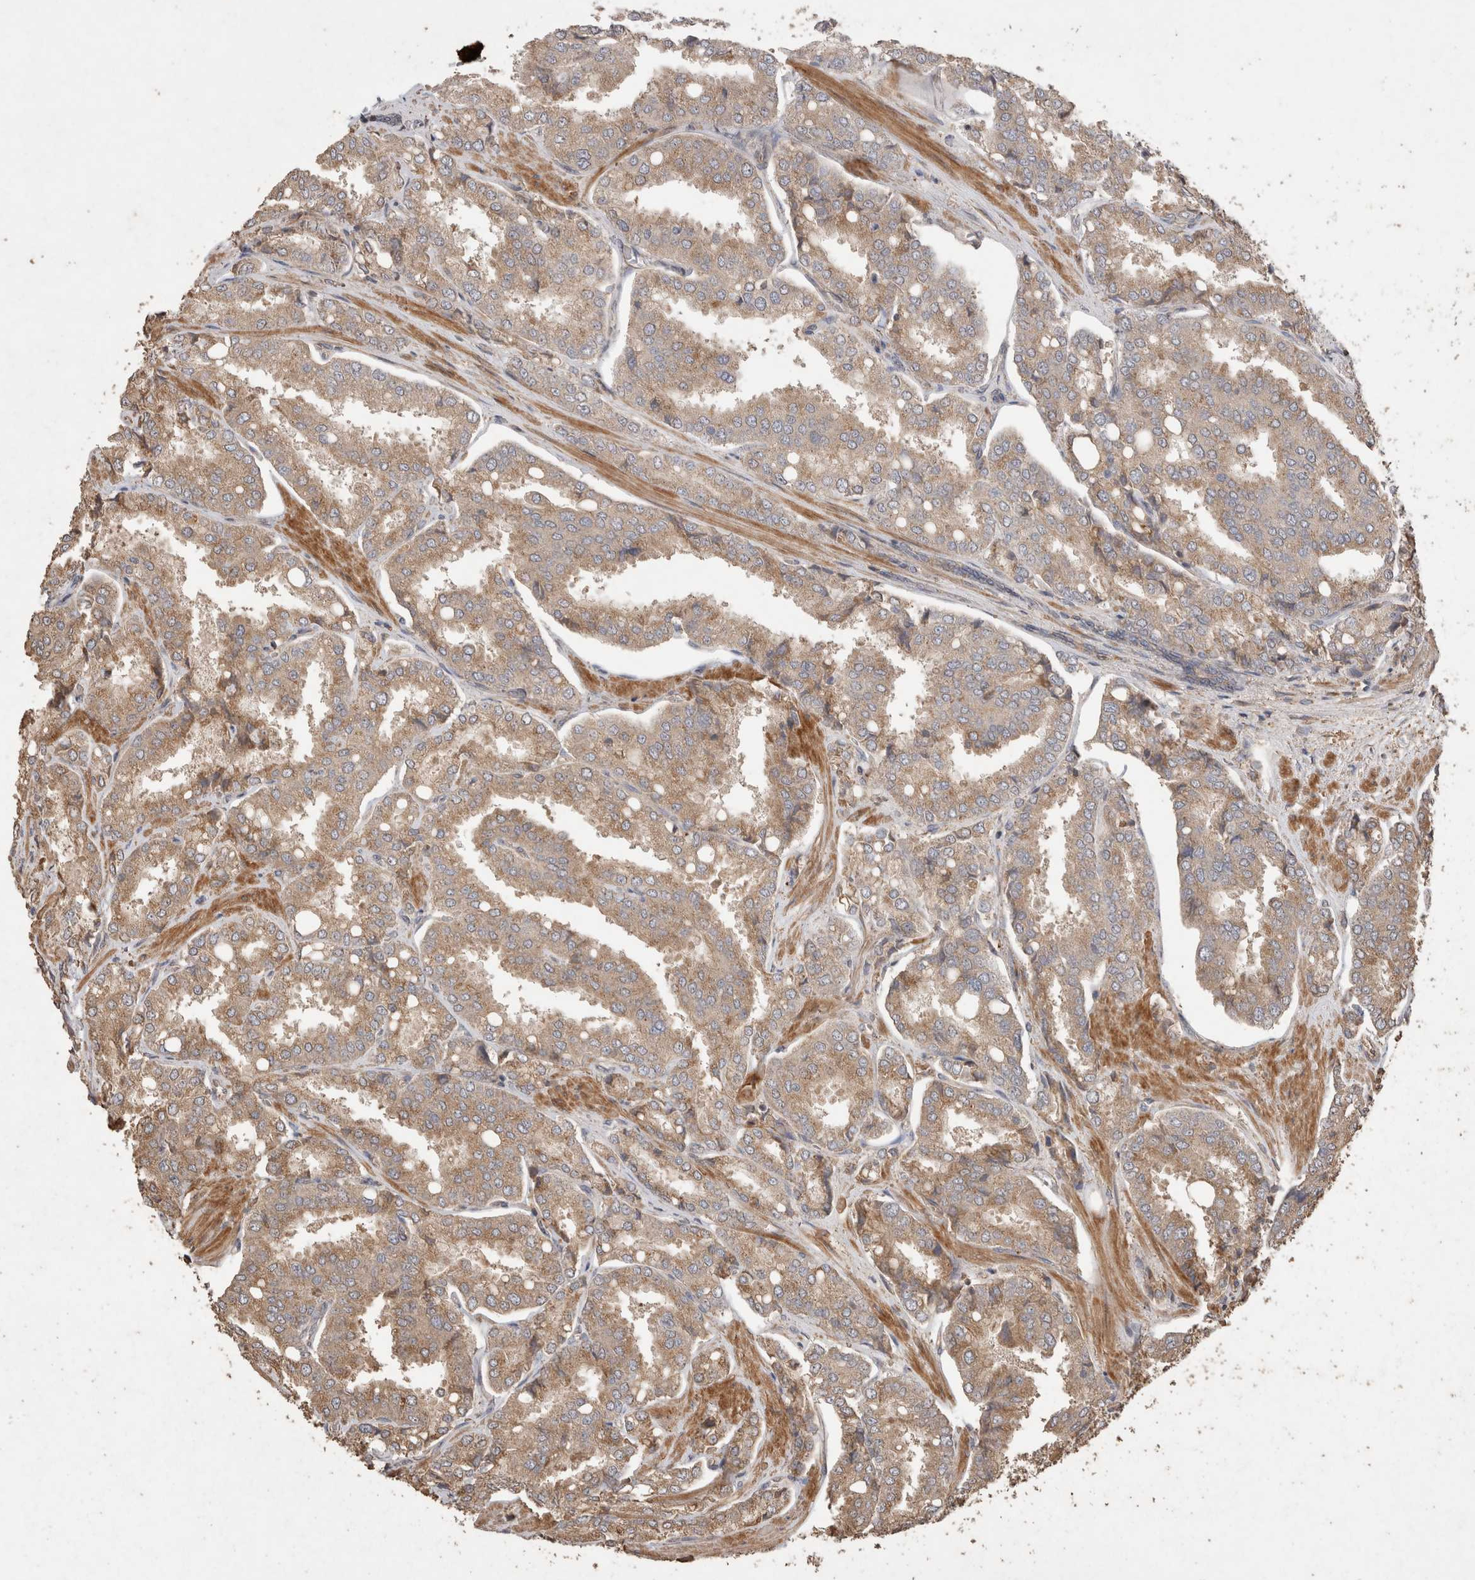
{"staining": {"intensity": "moderate", "quantity": "25%-75%", "location": "cytoplasmic/membranous"}, "tissue": "prostate cancer", "cell_type": "Tumor cells", "image_type": "cancer", "snomed": [{"axis": "morphology", "description": "Adenocarcinoma, High grade"}, {"axis": "topography", "description": "Prostate"}], "caption": "Immunohistochemical staining of high-grade adenocarcinoma (prostate) demonstrates medium levels of moderate cytoplasmic/membranous protein staining in approximately 25%-75% of tumor cells.", "gene": "SNX31", "patient": {"sex": "male", "age": 50}}